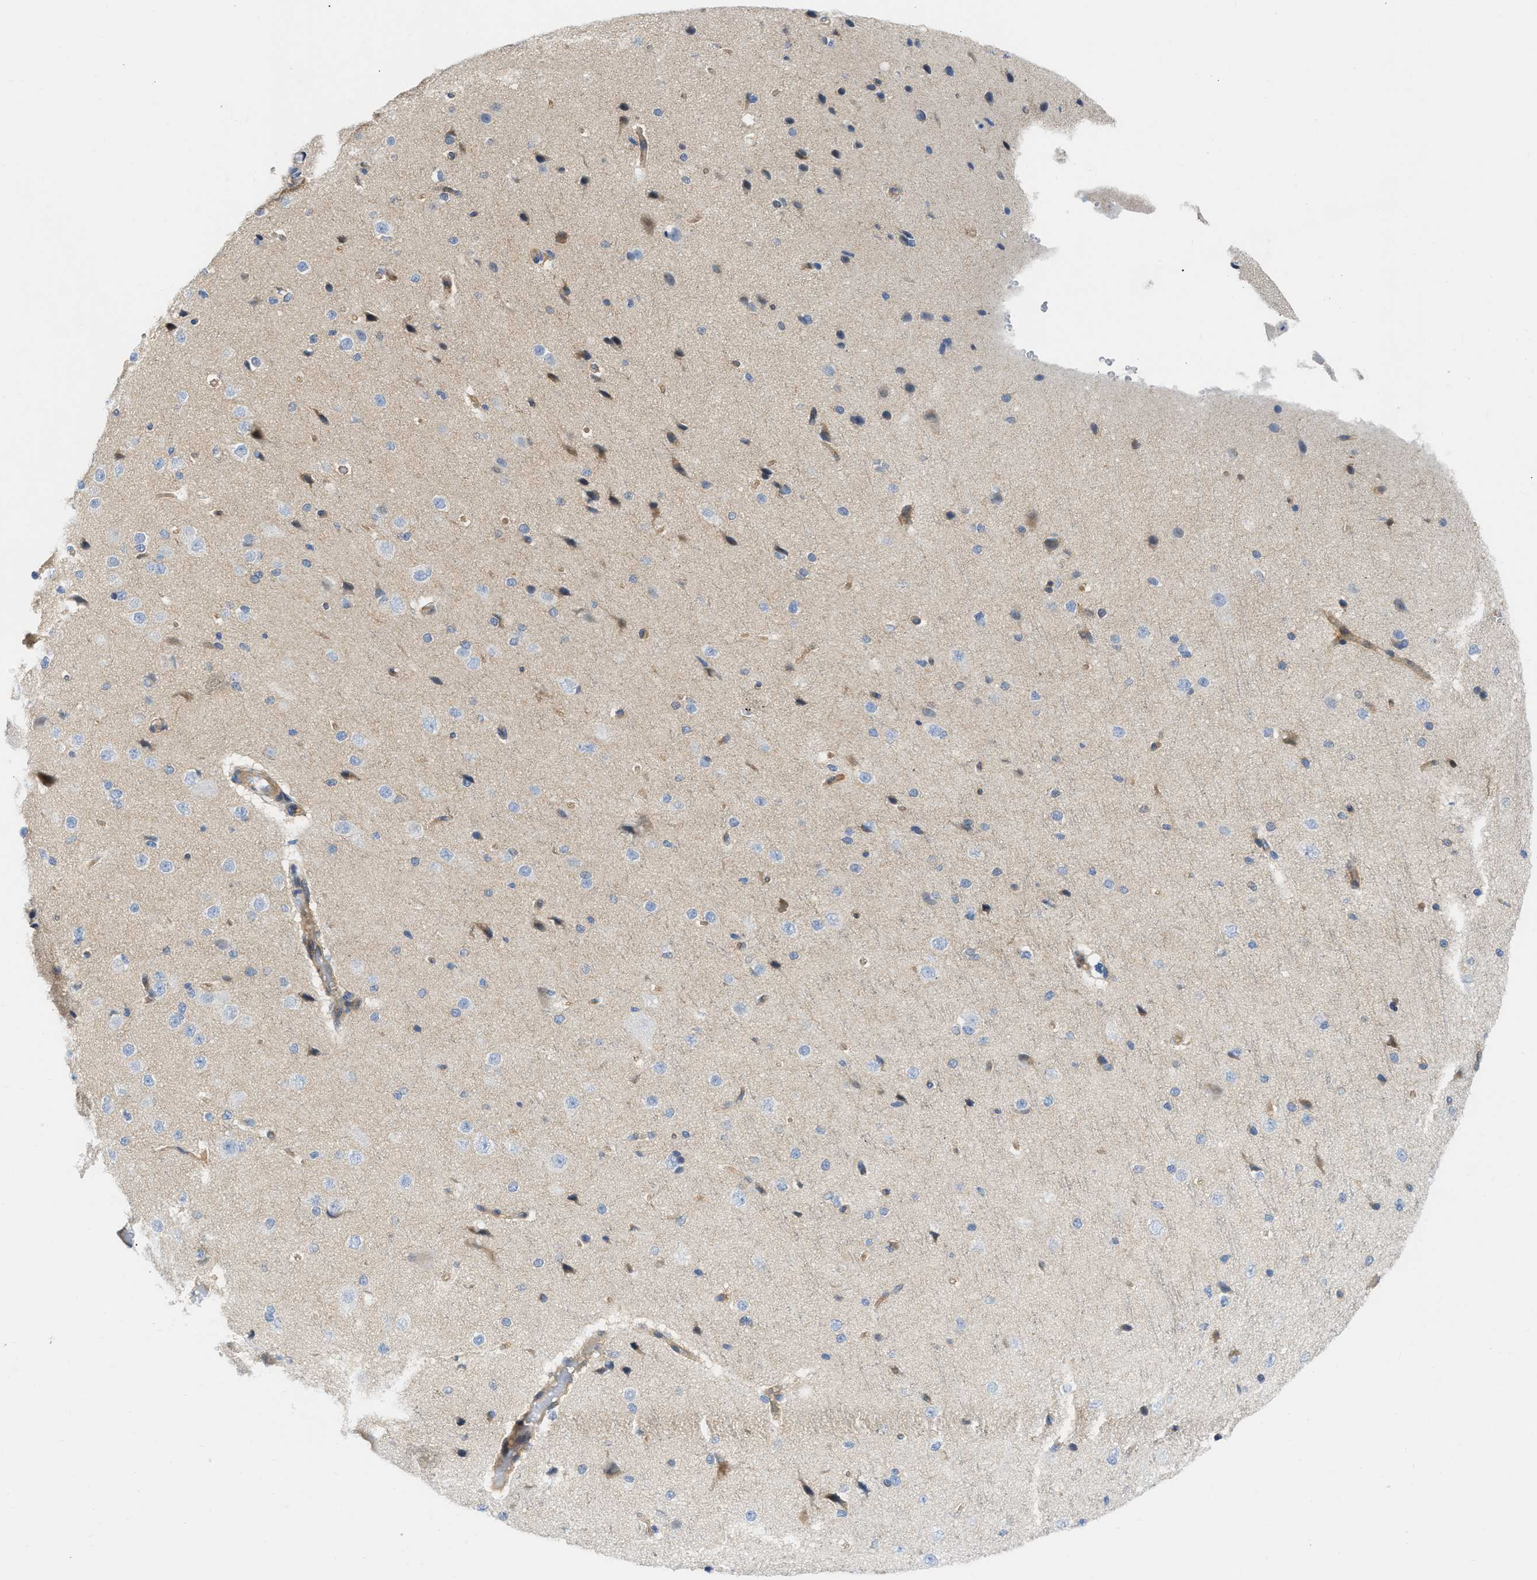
{"staining": {"intensity": "moderate", "quantity": "25%-75%", "location": "cytoplasmic/membranous"}, "tissue": "cerebral cortex", "cell_type": "Endothelial cells", "image_type": "normal", "snomed": [{"axis": "morphology", "description": "Normal tissue, NOS"}, {"axis": "morphology", "description": "Developmental malformation"}, {"axis": "topography", "description": "Cerebral cortex"}], "caption": "Immunohistochemical staining of benign human cerebral cortex reveals 25%-75% levels of moderate cytoplasmic/membranous protein positivity in approximately 25%-75% of endothelial cells.", "gene": "FHL1", "patient": {"sex": "female", "age": 30}}